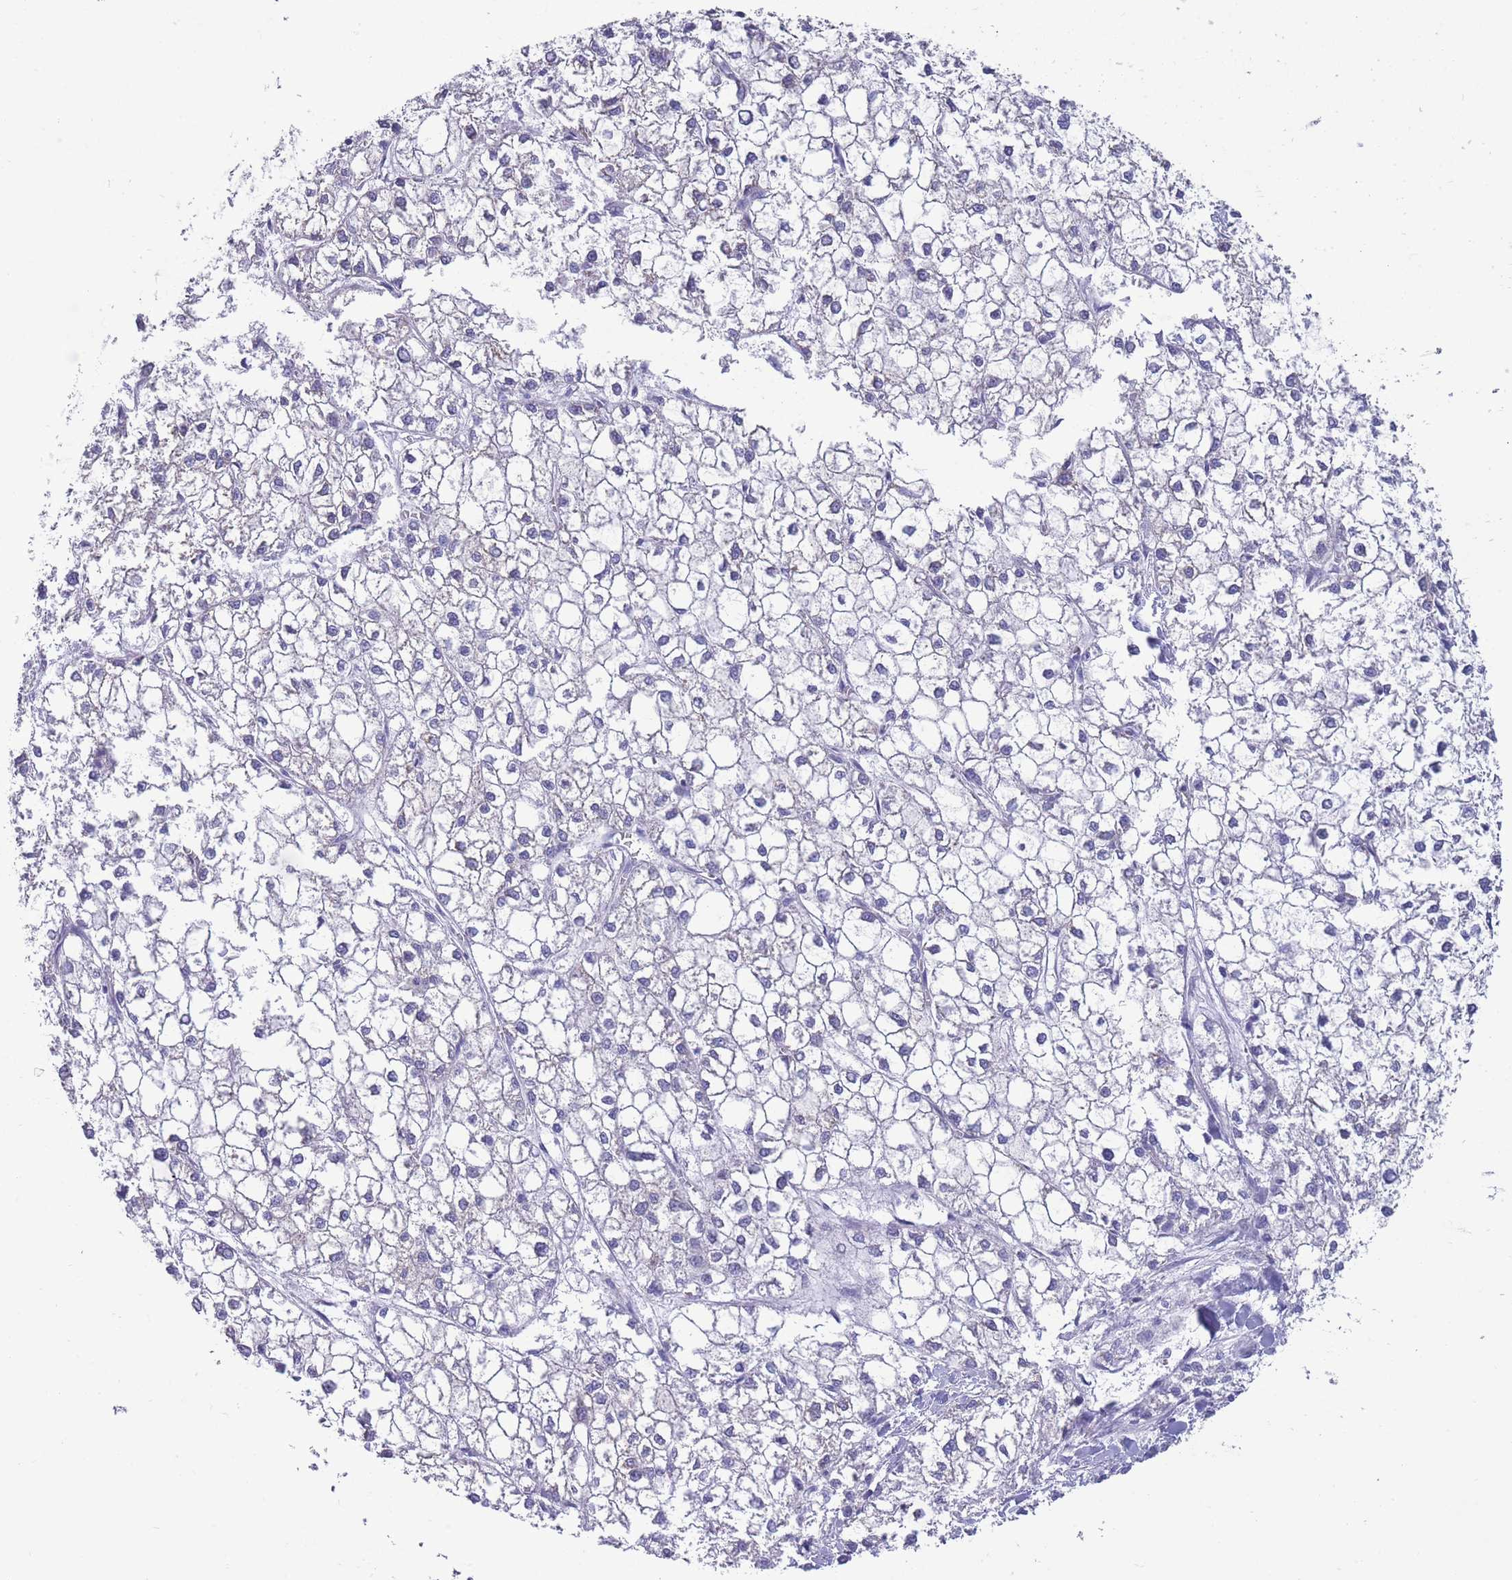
{"staining": {"intensity": "negative", "quantity": "none", "location": "none"}, "tissue": "liver cancer", "cell_type": "Tumor cells", "image_type": "cancer", "snomed": [{"axis": "morphology", "description": "Carcinoma, Hepatocellular, NOS"}, {"axis": "topography", "description": "Liver"}], "caption": "Tumor cells are negative for protein expression in human hepatocellular carcinoma (liver).", "gene": "INTS2", "patient": {"sex": "female", "age": 43}}